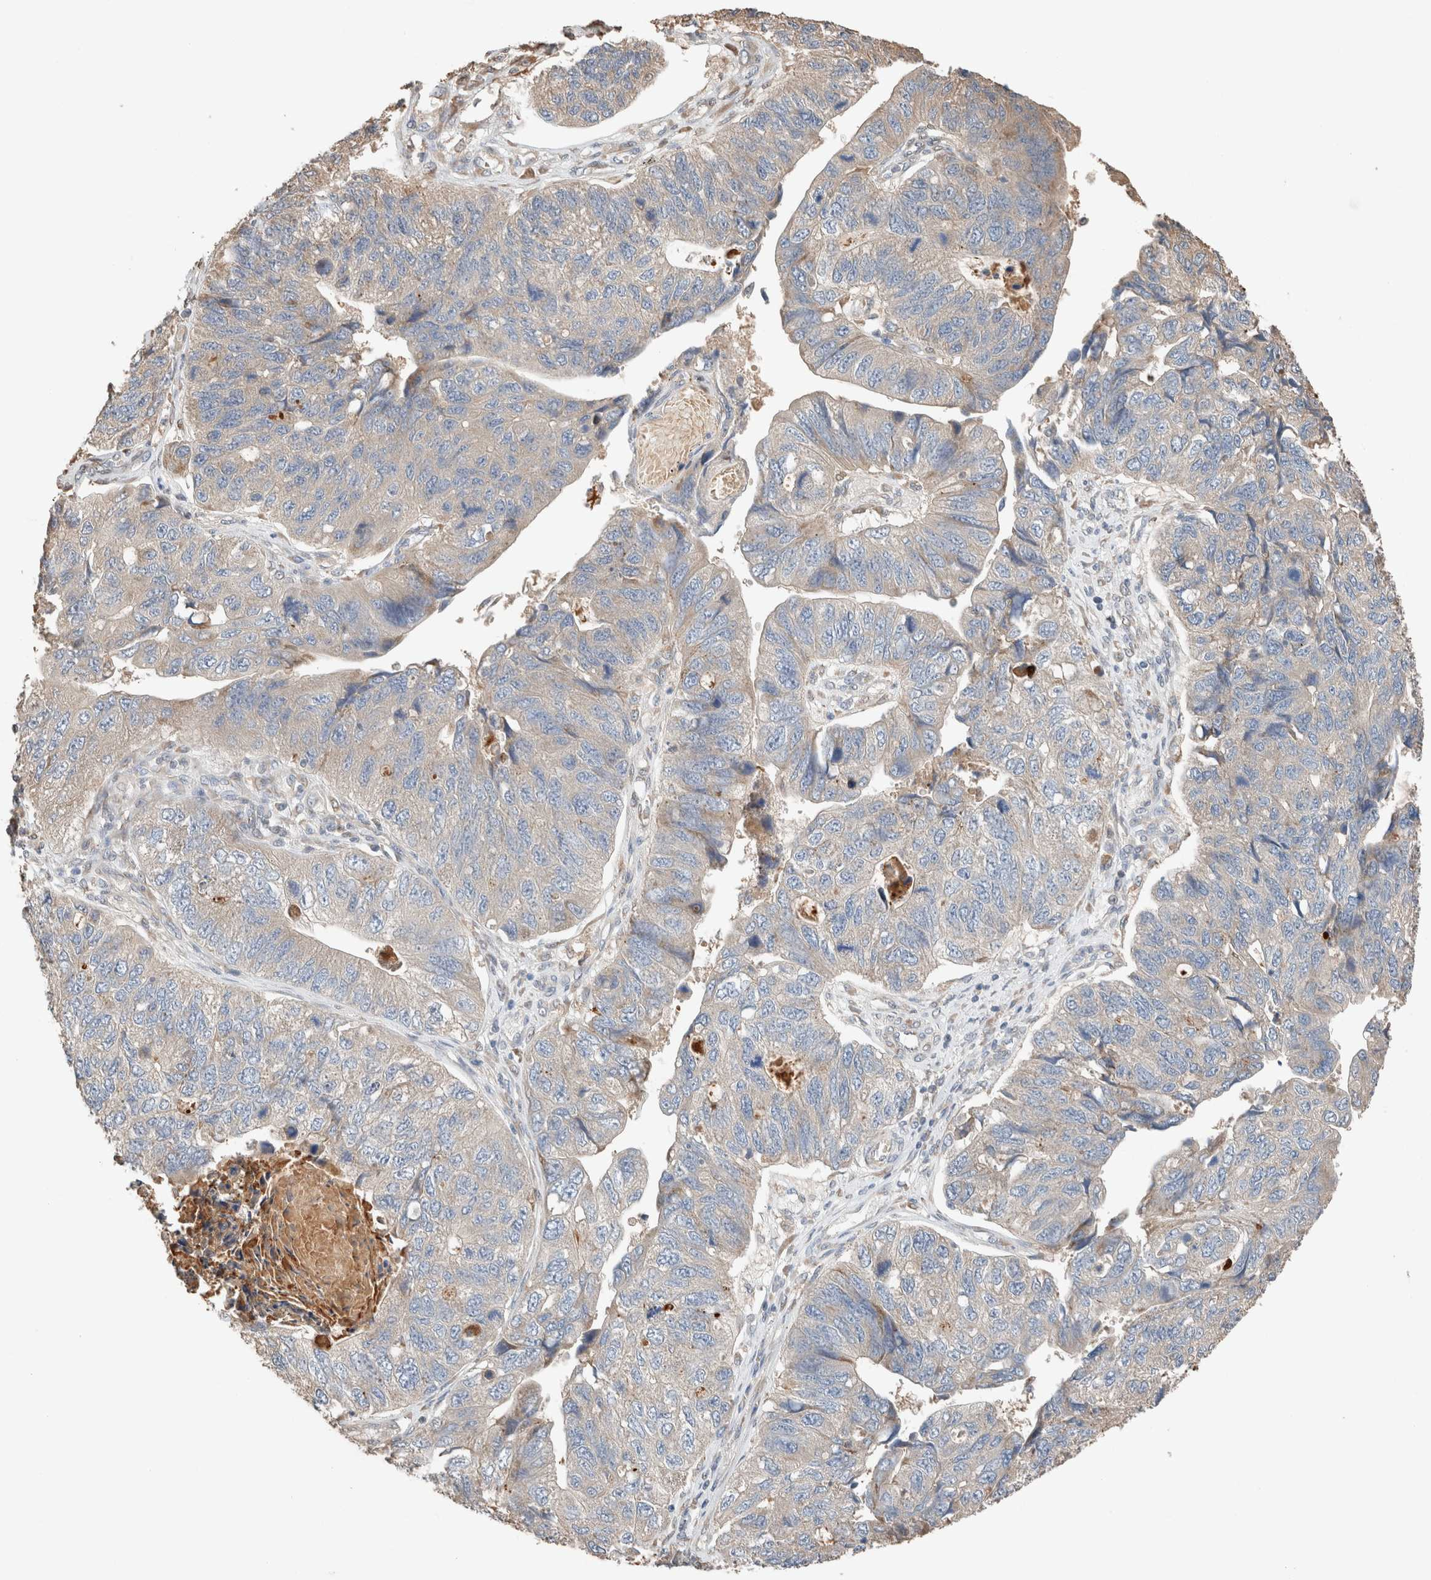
{"staining": {"intensity": "weak", "quantity": "<25%", "location": "cytoplasmic/membranous"}, "tissue": "stomach cancer", "cell_type": "Tumor cells", "image_type": "cancer", "snomed": [{"axis": "morphology", "description": "Adenocarcinoma, NOS"}, {"axis": "topography", "description": "Stomach"}], "caption": "Human stomach cancer stained for a protein using immunohistochemistry displays no expression in tumor cells.", "gene": "TUBD1", "patient": {"sex": "male", "age": 59}}